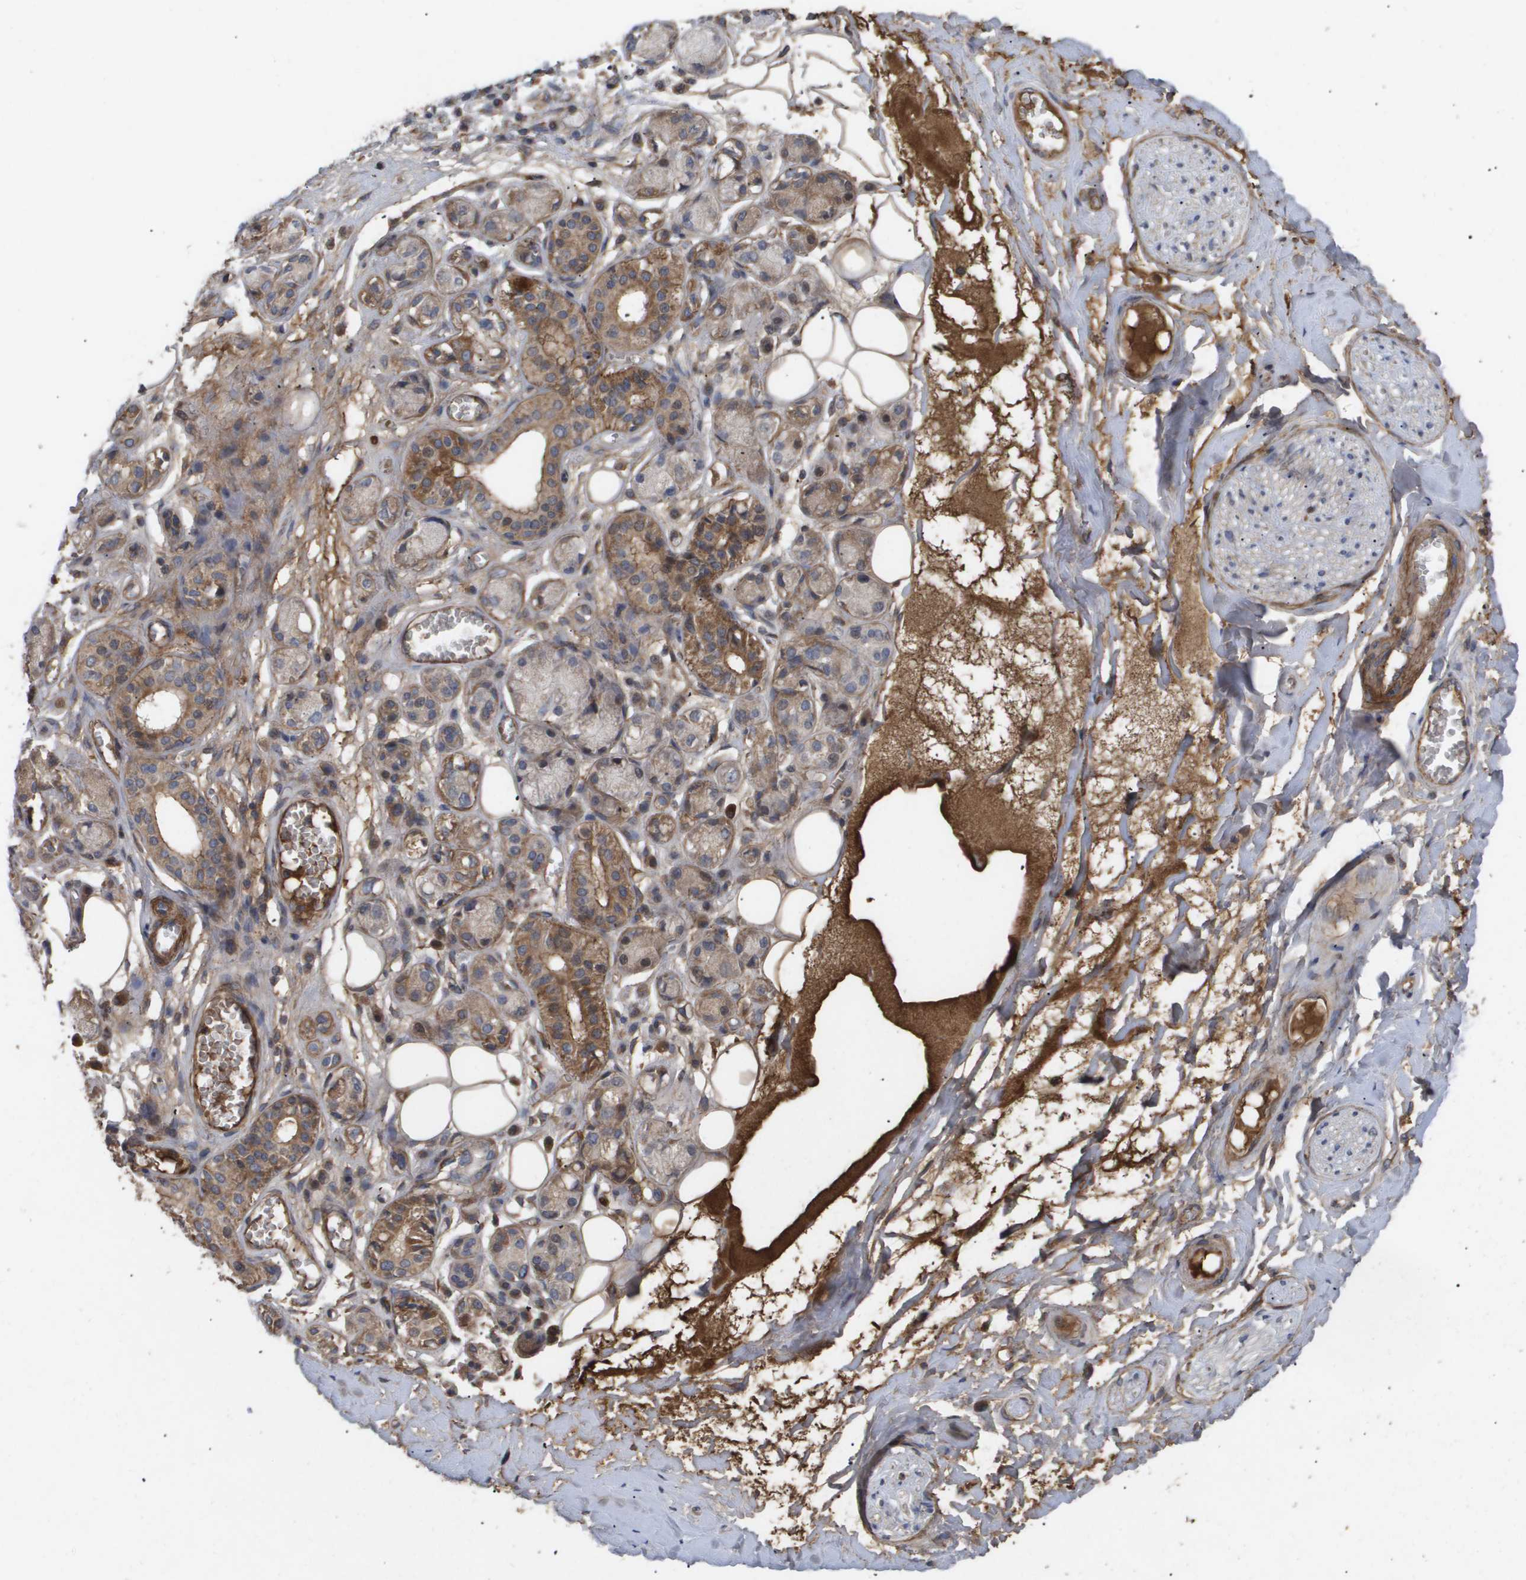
{"staining": {"intensity": "strong", "quantity": ">75%", "location": "cytoplasmic/membranous"}, "tissue": "adipose tissue", "cell_type": "Adipocytes", "image_type": "normal", "snomed": [{"axis": "morphology", "description": "Normal tissue, NOS"}, {"axis": "morphology", "description": "Inflammation, NOS"}, {"axis": "topography", "description": "Salivary gland"}, {"axis": "topography", "description": "Peripheral nerve tissue"}], "caption": "Benign adipose tissue reveals strong cytoplasmic/membranous staining in about >75% of adipocytes, visualized by immunohistochemistry.", "gene": "TNS1", "patient": {"sex": "female", "age": 75}}